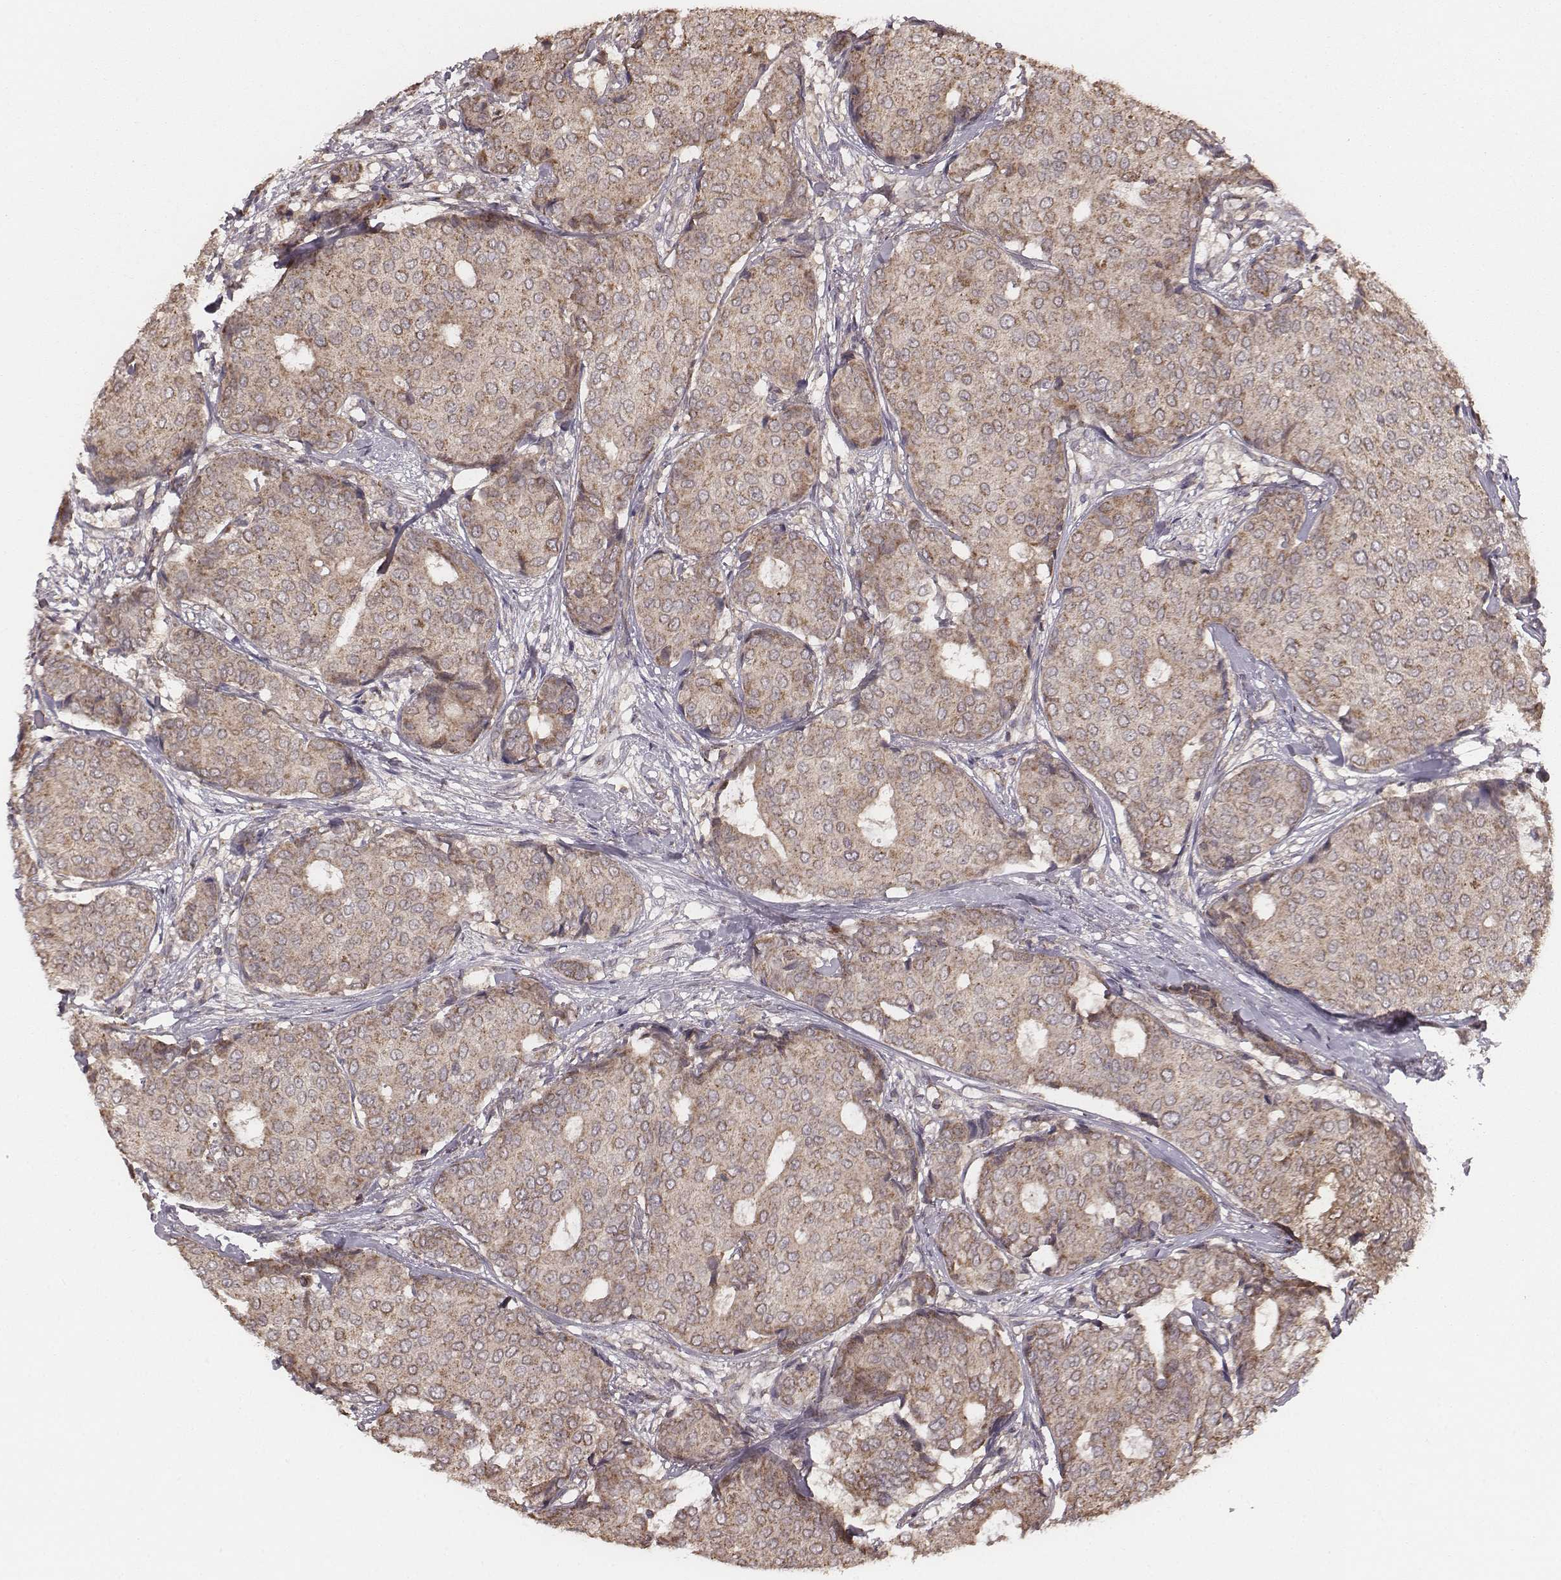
{"staining": {"intensity": "moderate", "quantity": ">75%", "location": "cytoplasmic/membranous"}, "tissue": "breast cancer", "cell_type": "Tumor cells", "image_type": "cancer", "snomed": [{"axis": "morphology", "description": "Duct carcinoma"}, {"axis": "topography", "description": "Breast"}], "caption": "Protein expression analysis of breast cancer (intraductal carcinoma) reveals moderate cytoplasmic/membranous expression in about >75% of tumor cells.", "gene": "PDCD2L", "patient": {"sex": "female", "age": 75}}